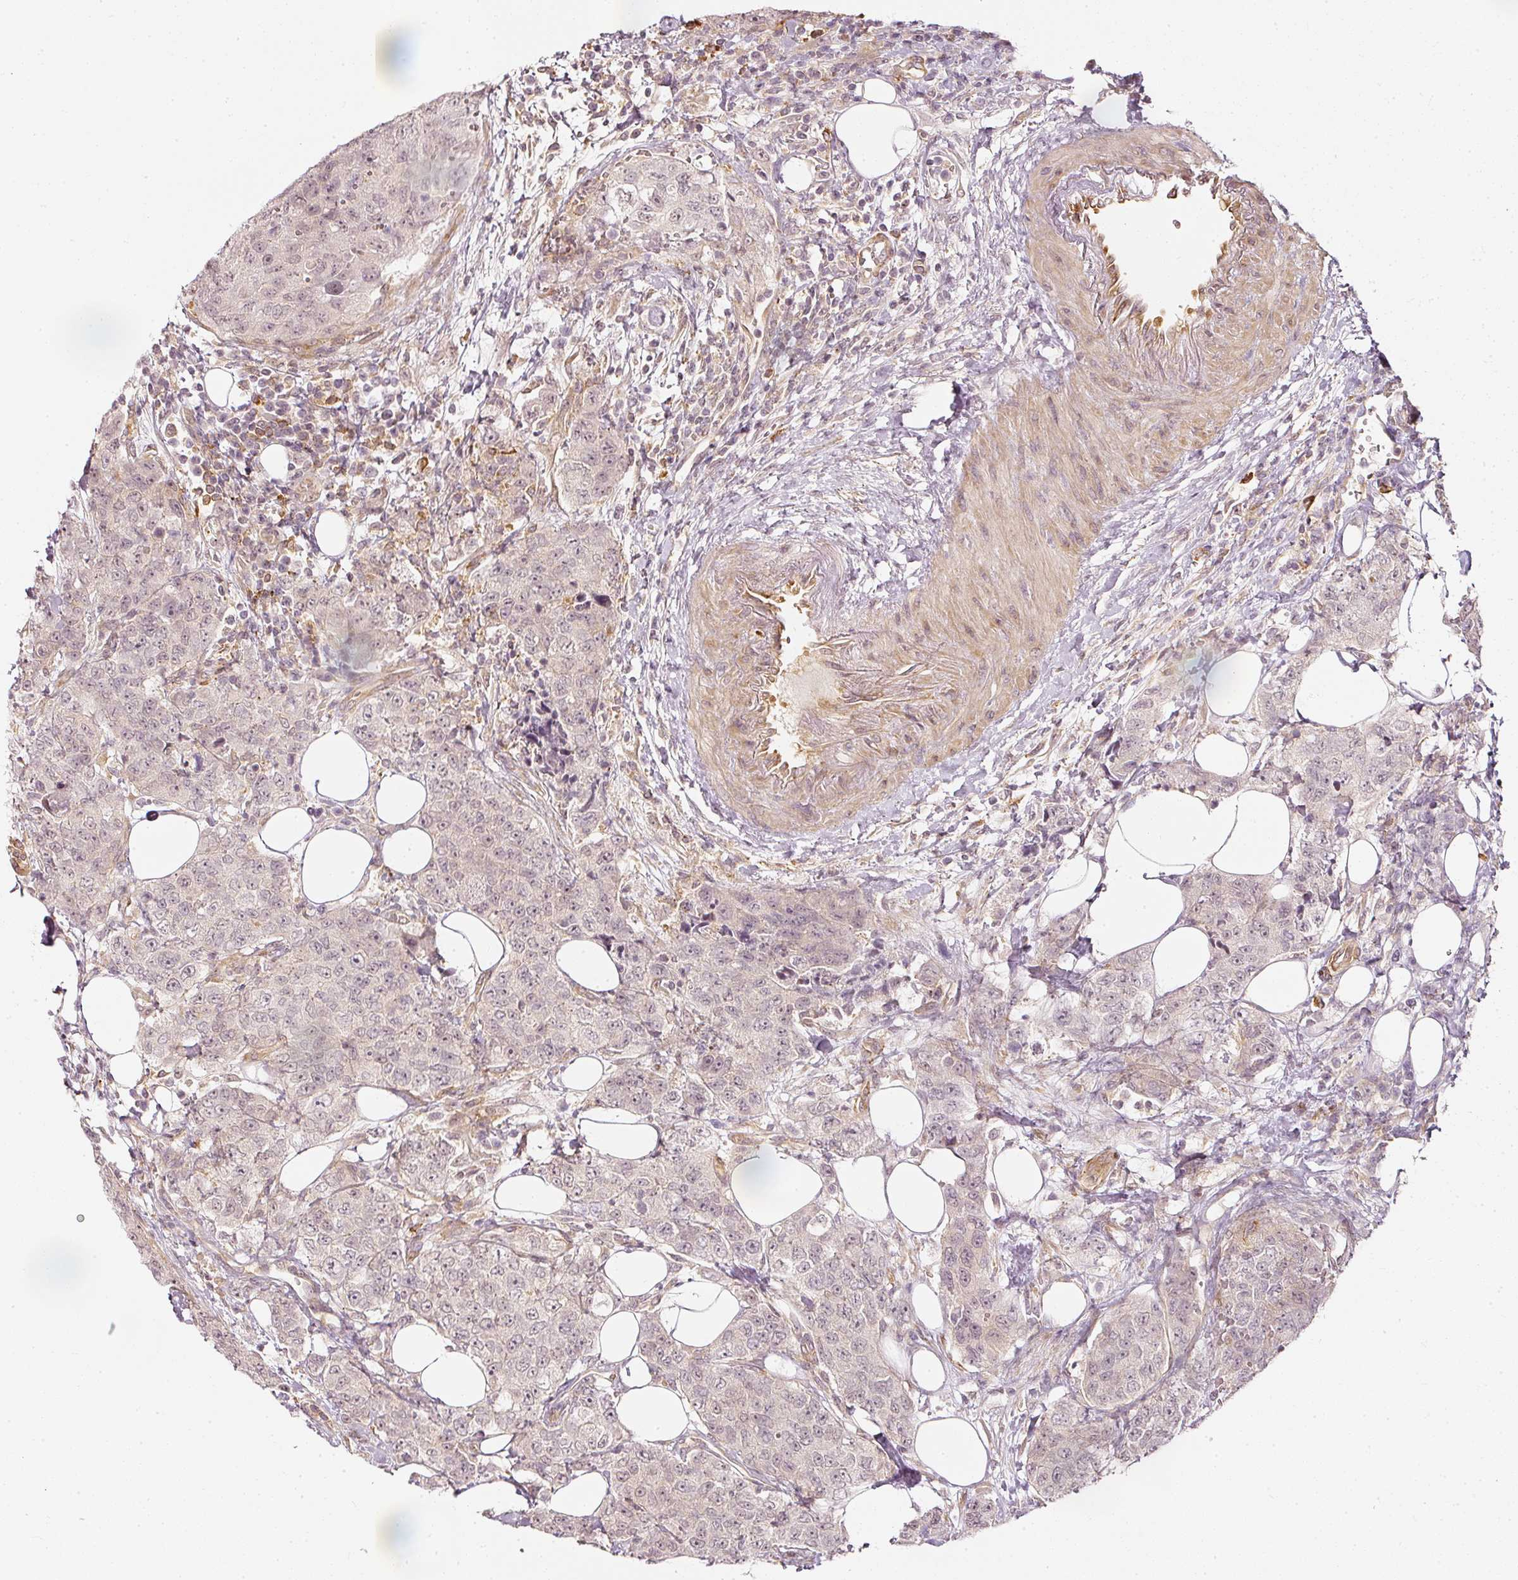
{"staining": {"intensity": "weak", "quantity": "<25%", "location": "nuclear"}, "tissue": "urothelial cancer", "cell_type": "Tumor cells", "image_type": "cancer", "snomed": [{"axis": "morphology", "description": "Urothelial carcinoma, High grade"}, {"axis": "topography", "description": "Urinary bladder"}], "caption": "Immunohistochemical staining of human urothelial cancer reveals no significant expression in tumor cells.", "gene": "DRD2", "patient": {"sex": "female", "age": 78}}